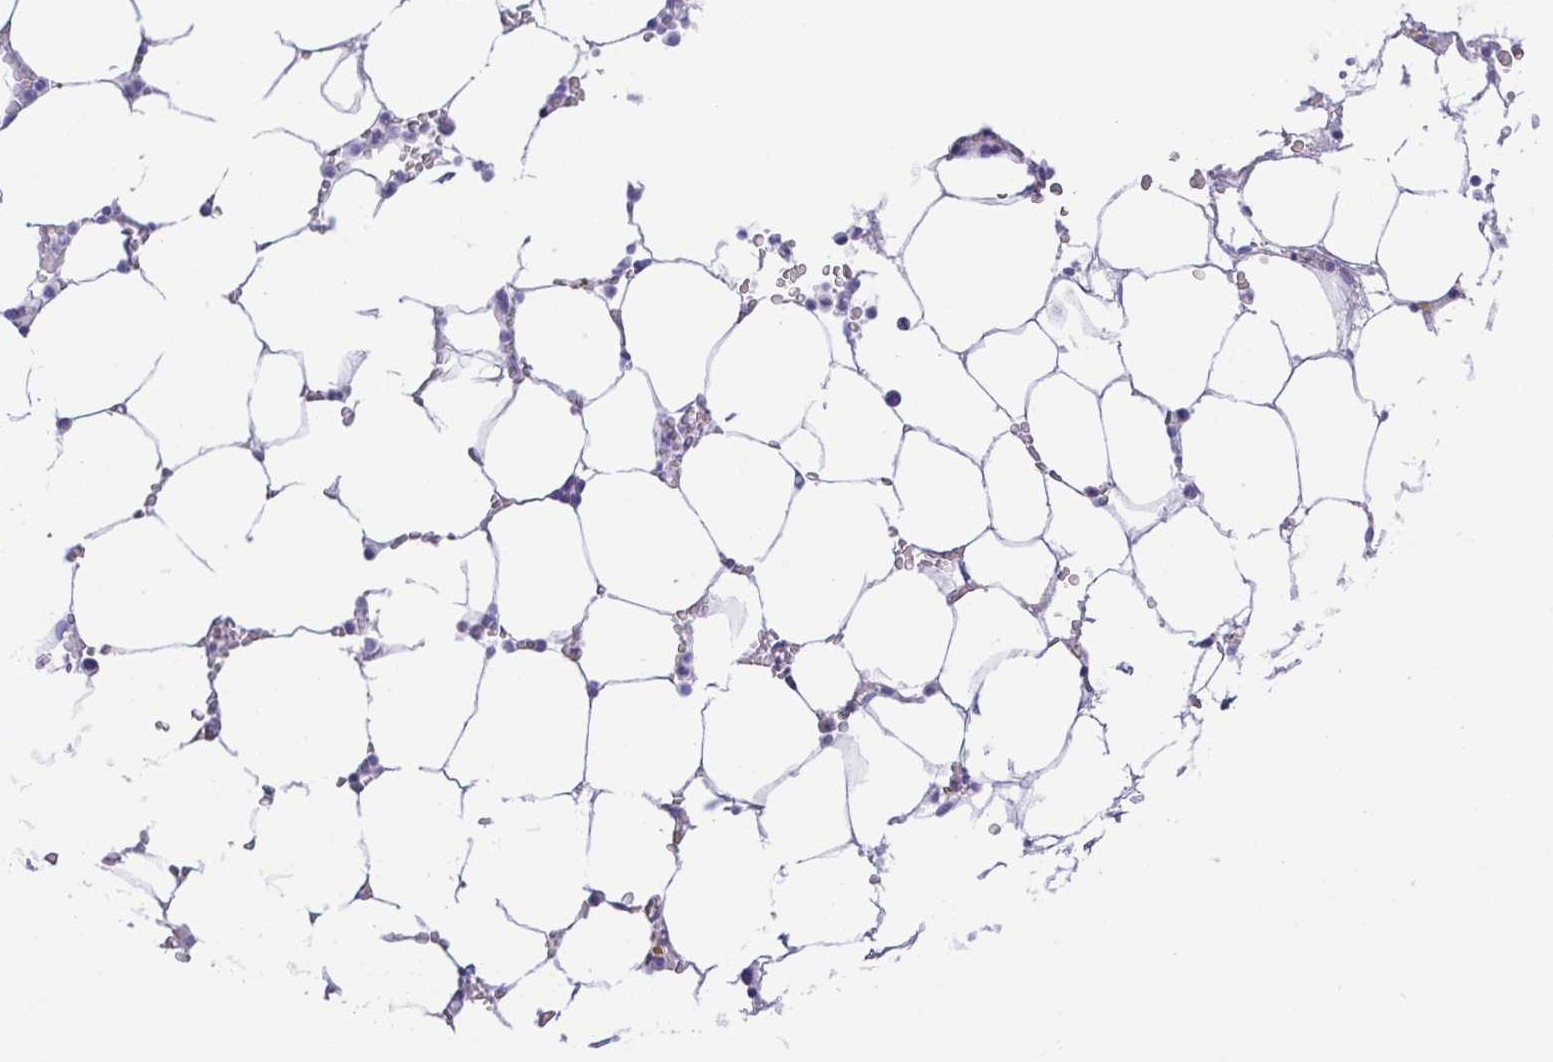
{"staining": {"intensity": "negative", "quantity": "none", "location": "none"}, "tissue": "bone marrow", "cell_type": "Hematopoietic cells", "image_type": "normal", "snomed": [{"axis": "morphology", "description": "Normal tissue, NOS"}, {"axis": "topography", "description": "Bone marrow"}], "caption": "Immunohistochemical staining of benign human bone marrow exhibits no significant expression in hematopoietic cells. (DAB (3,3'-diaminobenzidine) immunohistochemistry, high magnification).", "gene": "PKDREJ", "patient": {"sex": "male", "age": 64}}